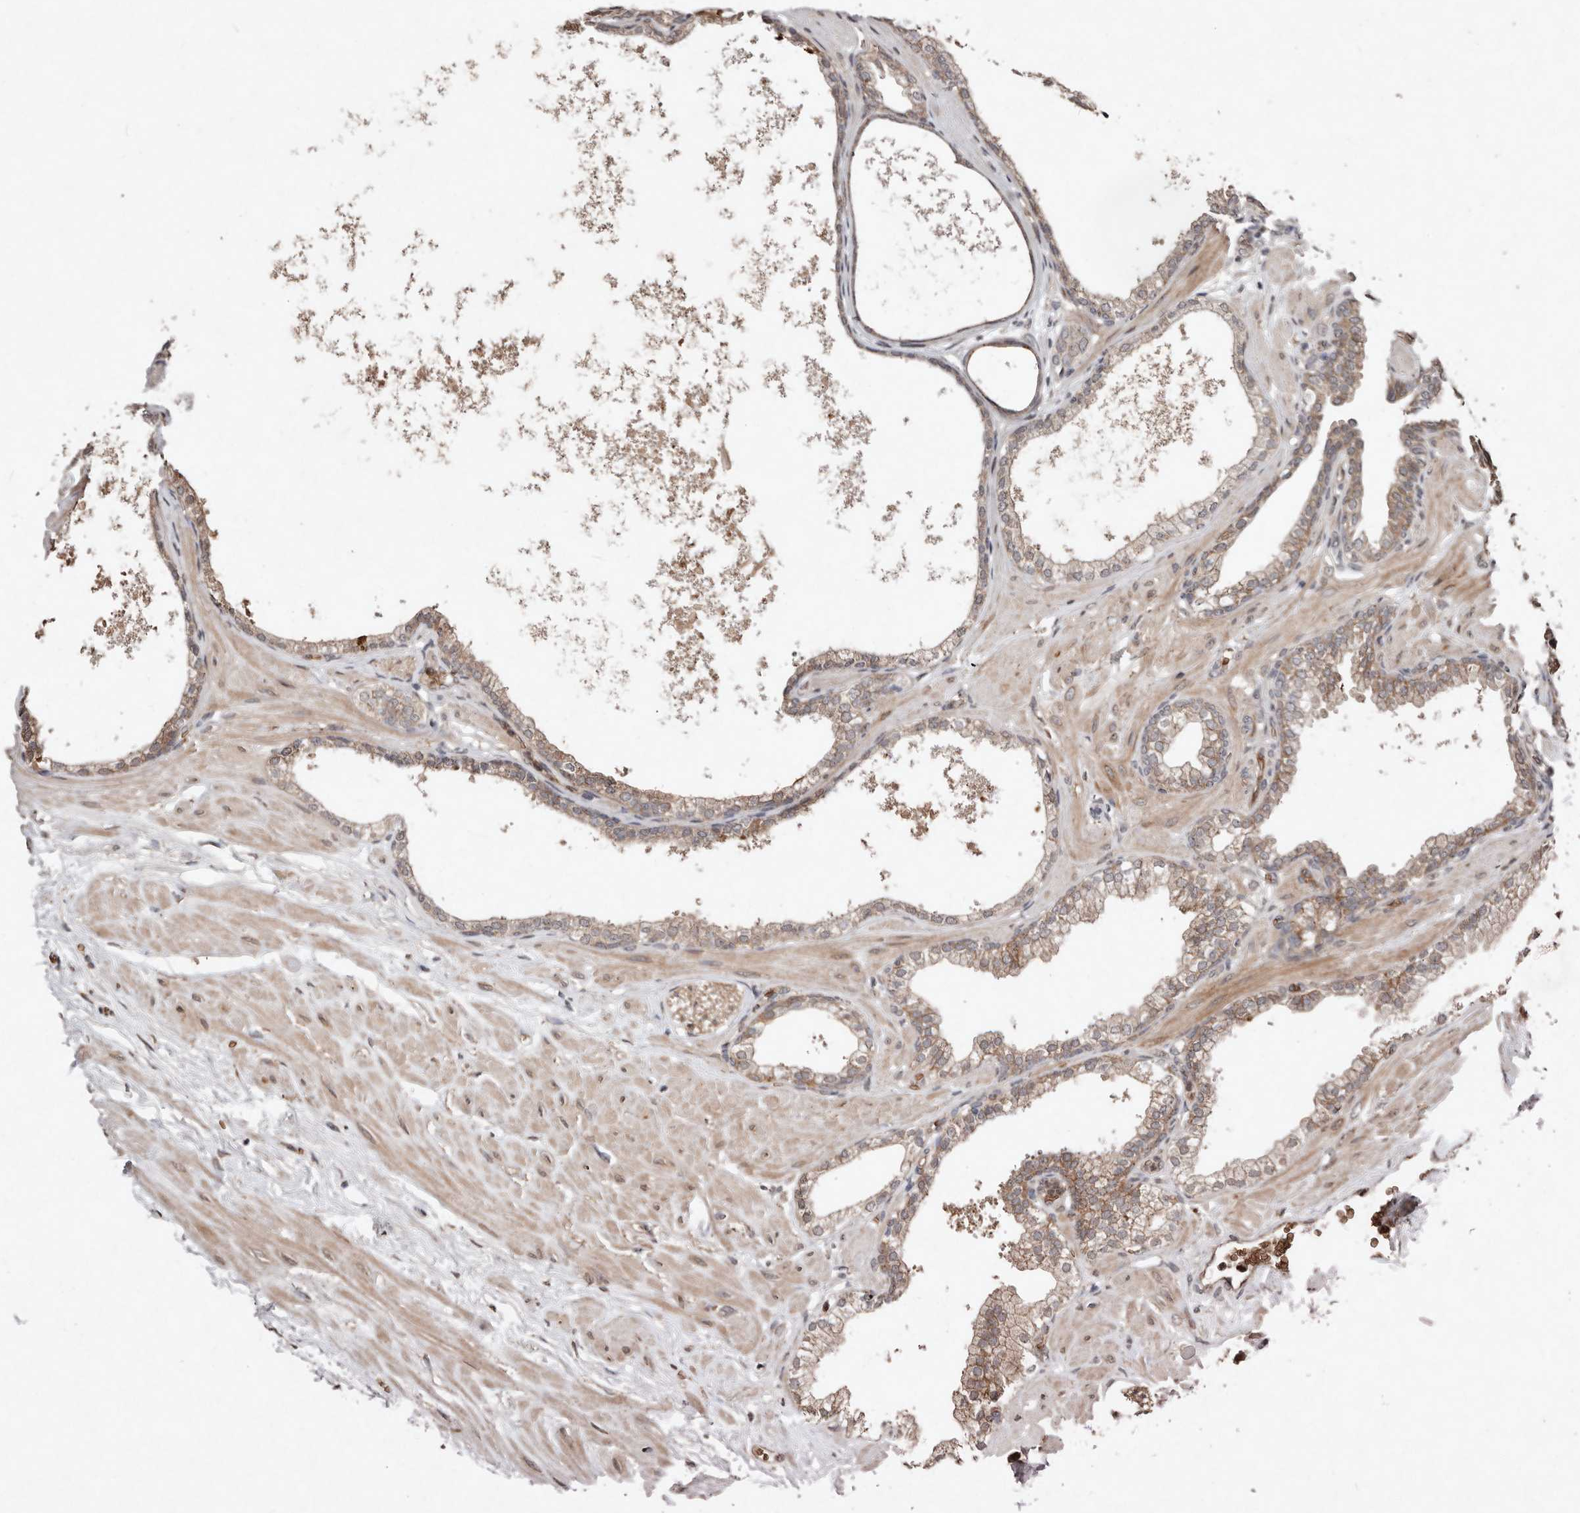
{"staining": {"intensity": "moderate", "quantity": ">75%", "location": "cytoplasmic/membranous"}, "tissue": "prostate", "cell_type": "Glandular cells", "image_type": "normal", "snomed": [{"axis": "morphology", "description": "Normal tissue, NOS"}, {"axis": "morphology", "description": "Urothelial carcinoma, Low grade"}, {"axis": "topography", "description": "Urinary bladder"}, {"axis": "topography", "description": "Prostate"}], "caption": "Unremarkable prostate shows moderate cytoplasmic/membranous staining in about >75% of glandular cells (DAB IHC, brown staining for protein, blue staining for nuclei)..", "gene": "DIP2C", "patient": {"sex": "male", "age": 60}}